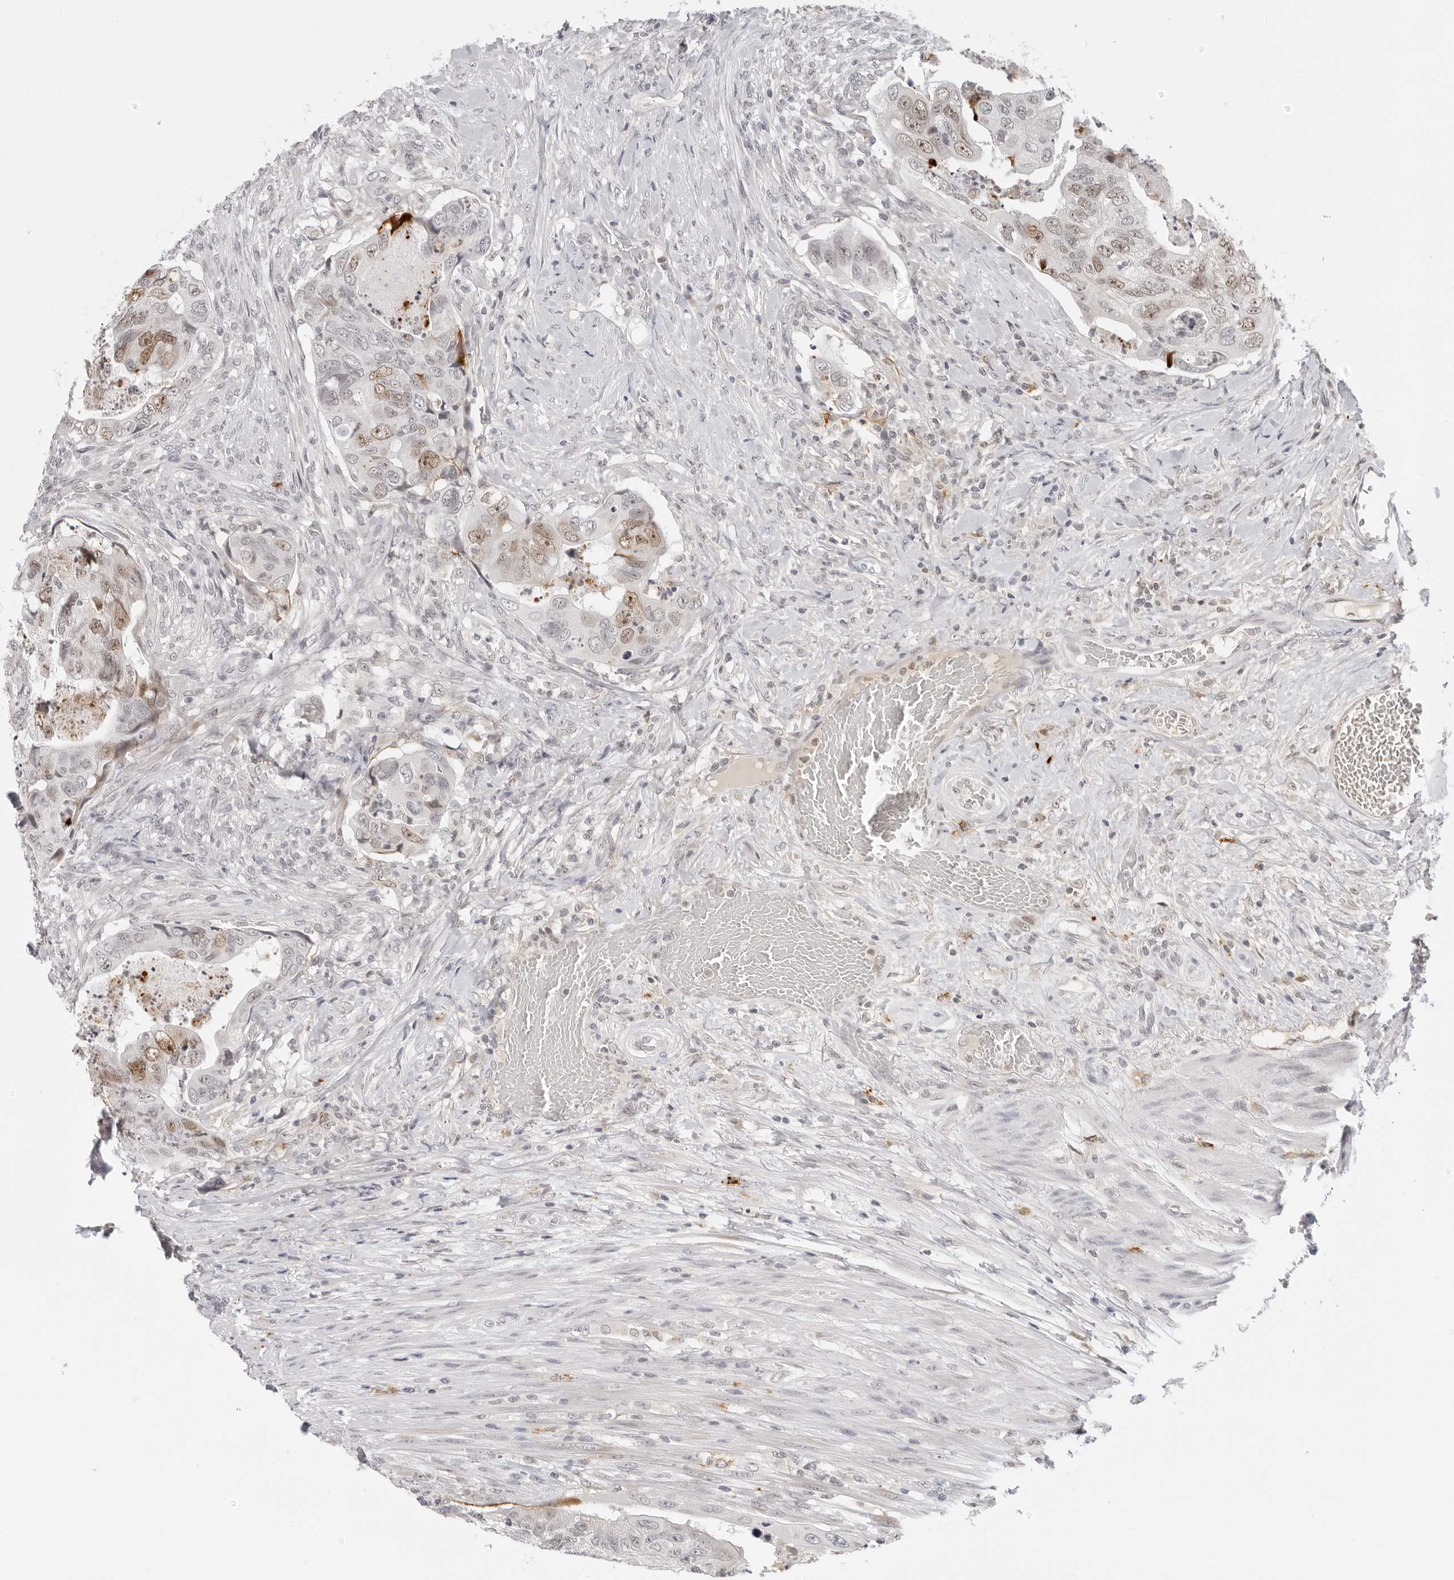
{"staining": {"intensity": "moderate", "quantity": "25%-75%", "location": "nuclear"}, "tissue": "colorectal cancer", "cell_type": "Tumor cells", "image_type": "cancer", "snomed": [{"axis": "morphology", "description": "Adenocarcinoma, NOS"}, {"axis": "topography", "description": "Rectum"}], "caption": "A medium amount of moderate nuclear staining is identified in approximately 25%-75% of tumor cells in colorectal cancer tissue.", "gene": "MSH6", "patient": {"sex": "male", "age": 63}}